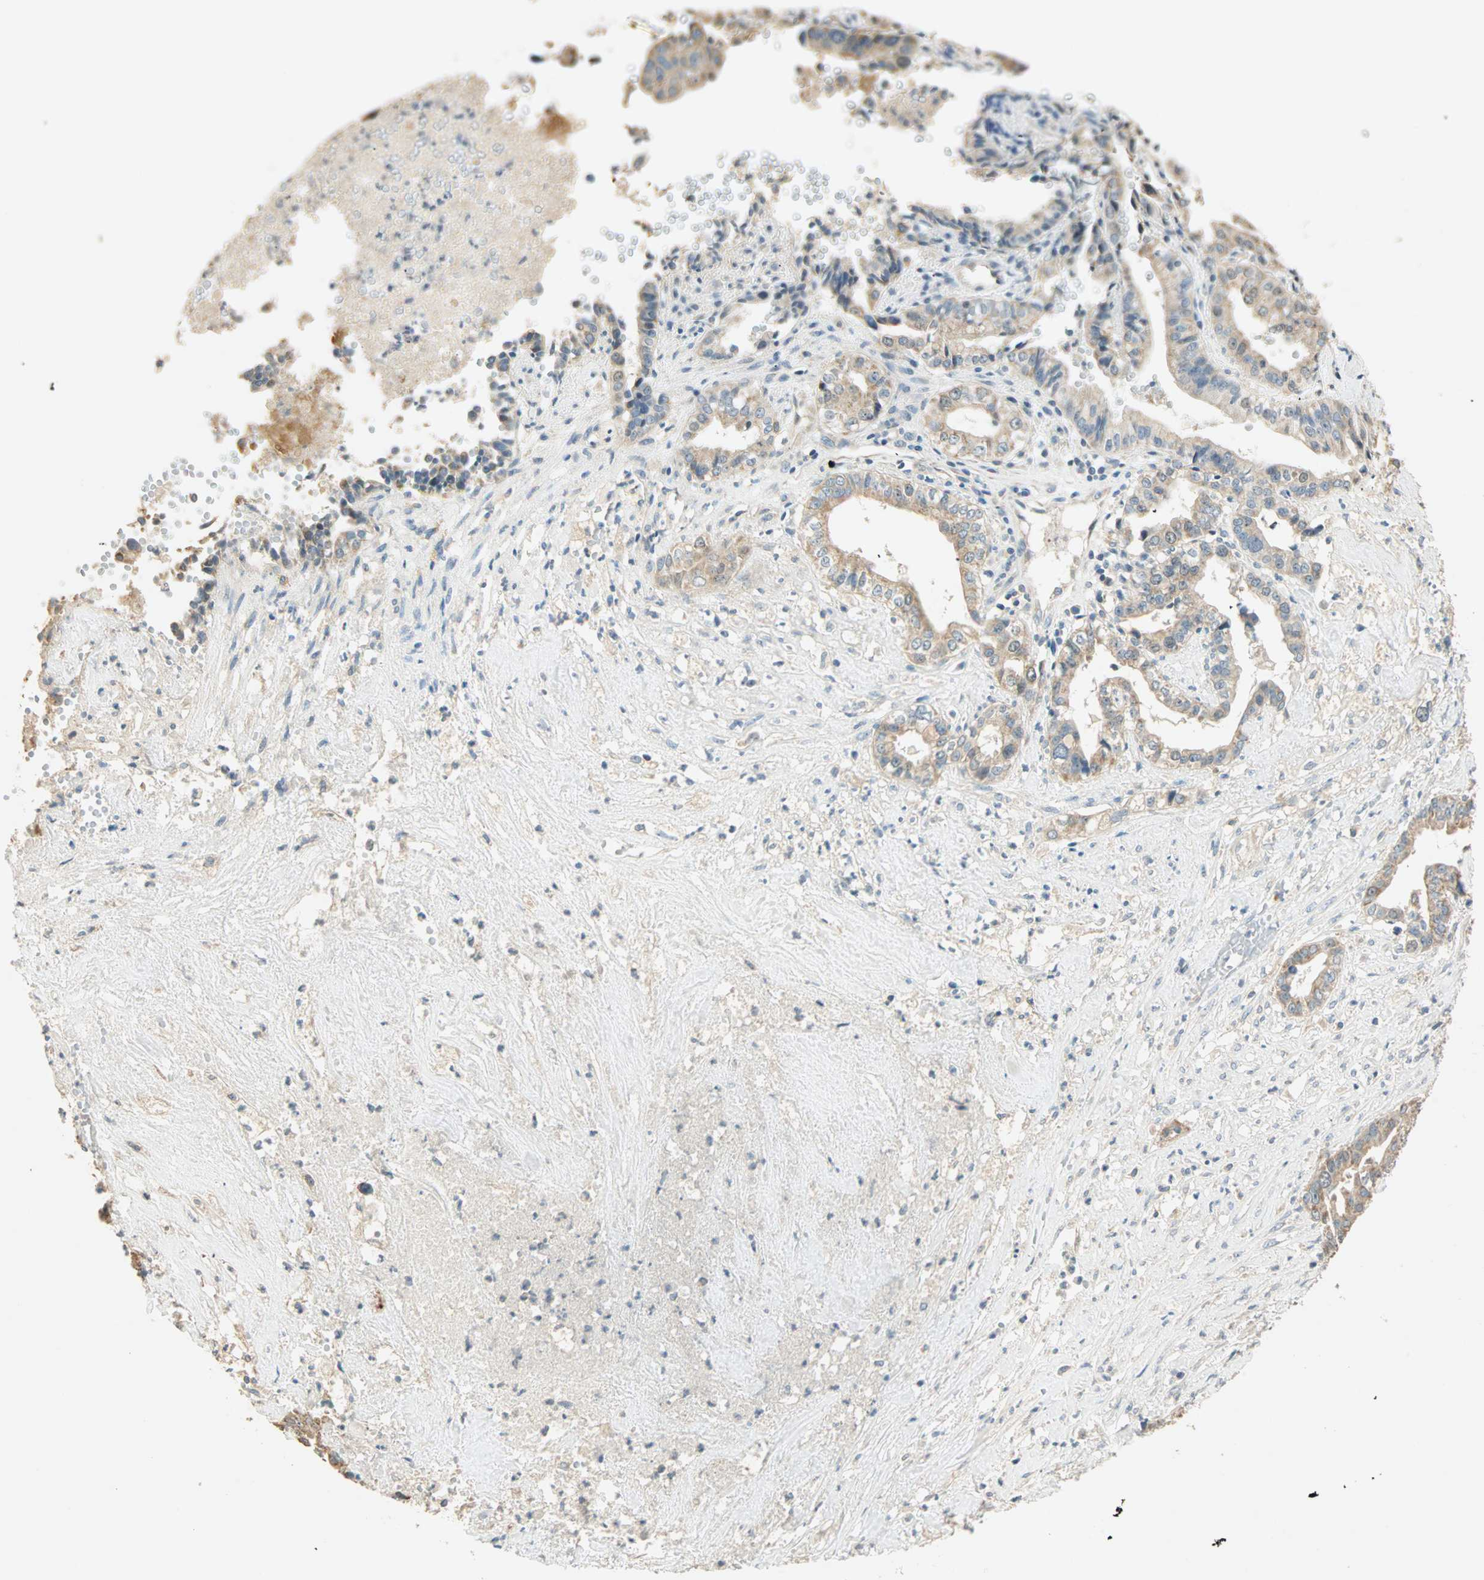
{"staining": {"intensity": "moderate", "quantity": ">75%", "location": "cytoplasmic/membranous"}, "tissue": "liver cancer", "cell_type": "Tumor cells", "image_type": "cancer", "snomed": [{"axis": "morphology", "description": "Cholangiocarcinoma"}, {"axis": "topography", "description": "Liver"}], "caption": "Cholangiocarcinoma (liver) stained with DAB immunohistochemistry exhibits medium levels of moderate cytoplasmic/membranous positivity in about >75% of tumor cells.", "gene": "RAD18", "patient": {"sex": "female", "age": 61}}